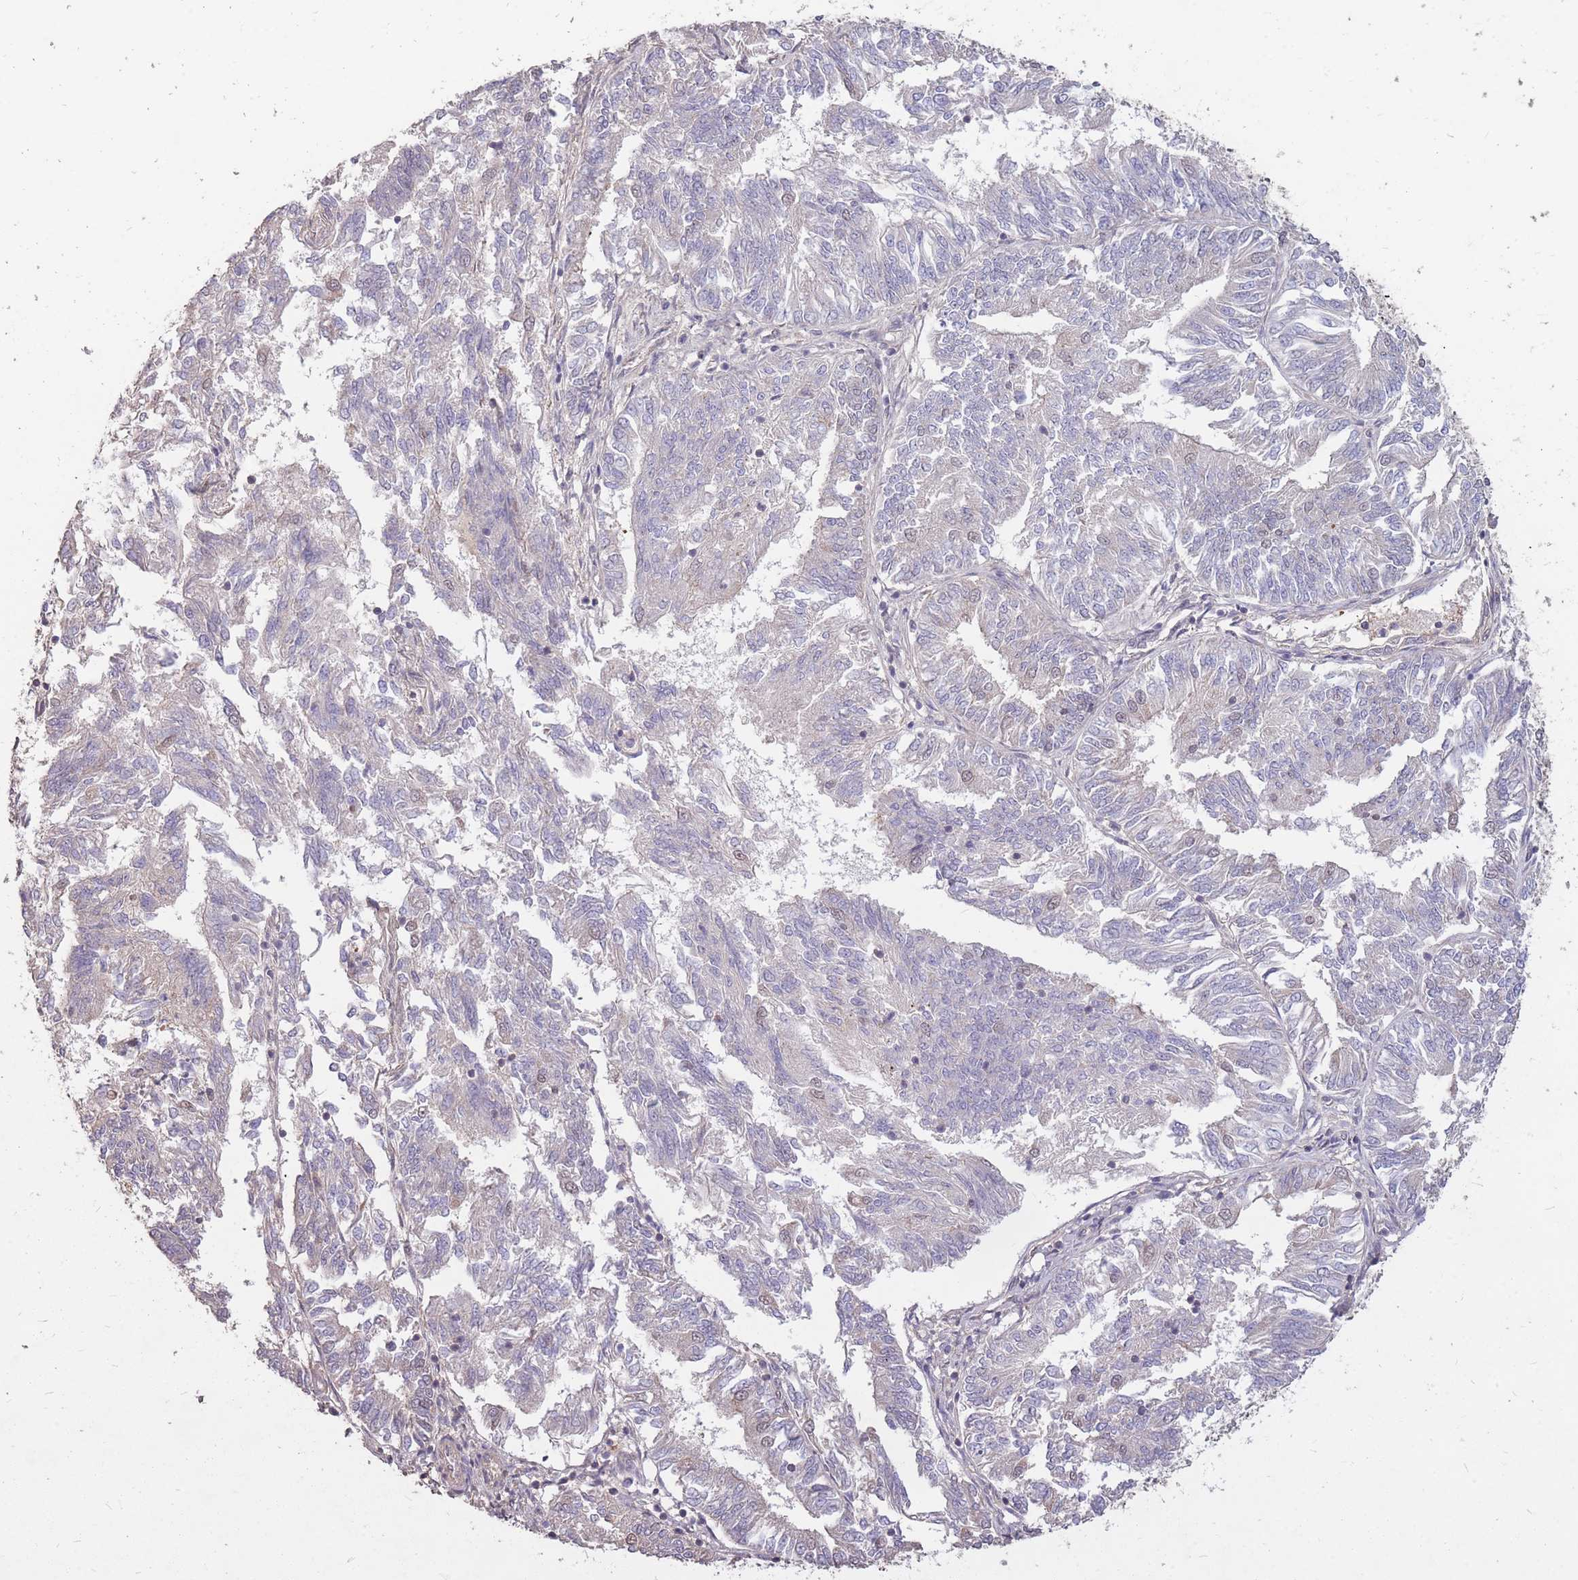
{"staining": {"intensity": "negative", "quantity": "none", "location": "none"}, "tissue": "endometrial cancer", "cell_type": "Tumor cells", "image_type": "cancer", "snomed": [{"axis": "morphology", "description": "Adenocarcinoma, NOS"}, {"axis": "topography", "description": "Endometrium"}], "caption": "Human endometrial adenocarcinoma stained for a protein using immunohistochemistry (IHC) reveals no expression in tumor cells.", "gene": "DYNC1LI2", "patient": {"sex": "female", "age": 58}}